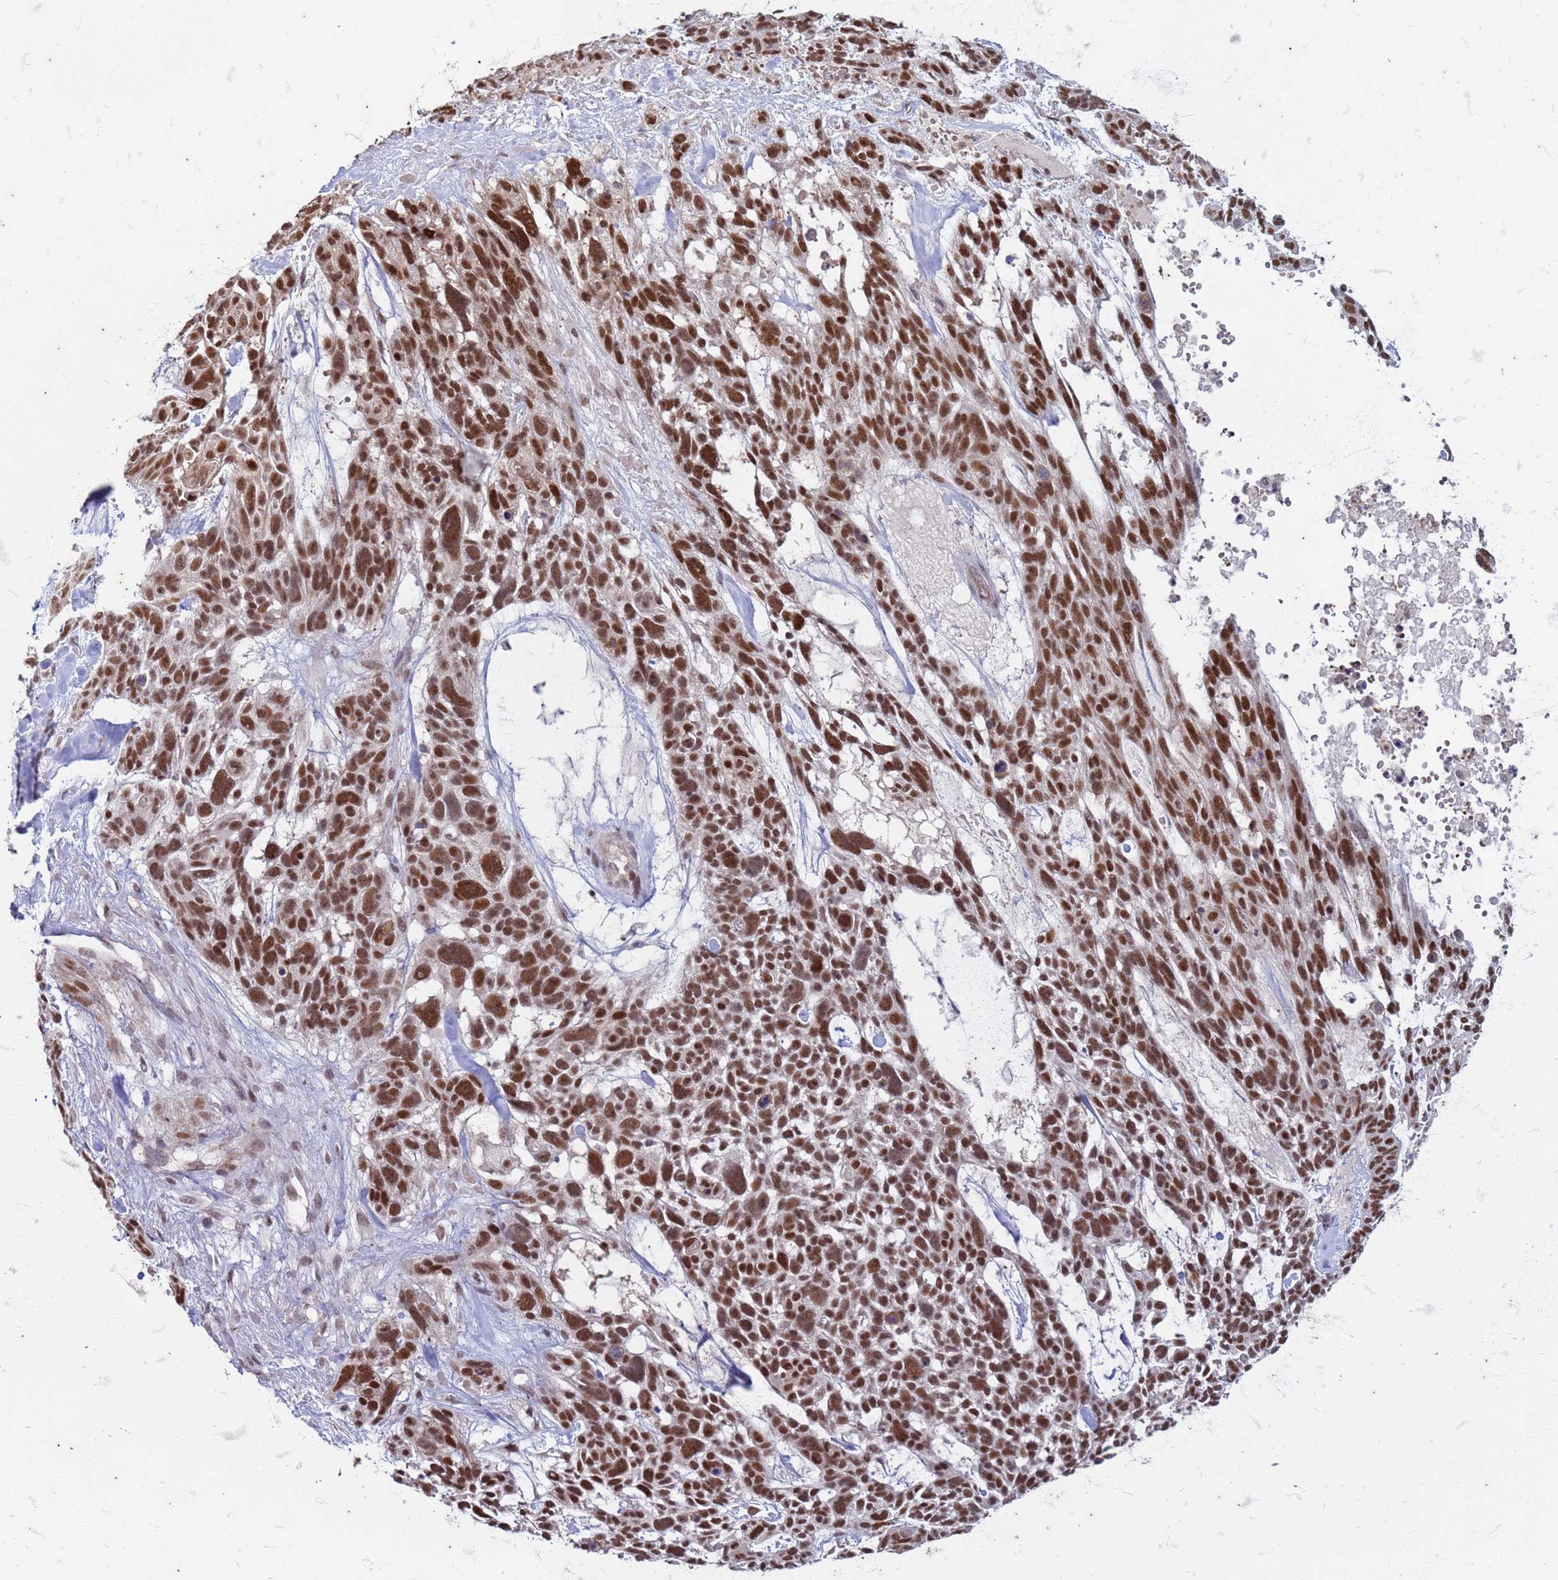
{"staining": {"intensity": "strong", "quantity": ">75%", "location": "nuclear"}, "tissue": "skin cancer", "cell_type": "Tumor cells", "image_type": "cancer", "snomed": [{"axis": "morphology", "description": "Basal cell carcinoma"}, {"axis": "topography", "description": "Skin"}], "caption": "The image displays immunohistochemical staining of skin cancer (basal cell carcinoma). There is strong nuclear expression is seen in about >75% of tumor cells. (Stains: DAB in brown, nuclei in blue, Microscopy: brightfield microscopy at high magnification).", "gene": "TRMT6", "patient": {"sex": "male", "age": 88}}